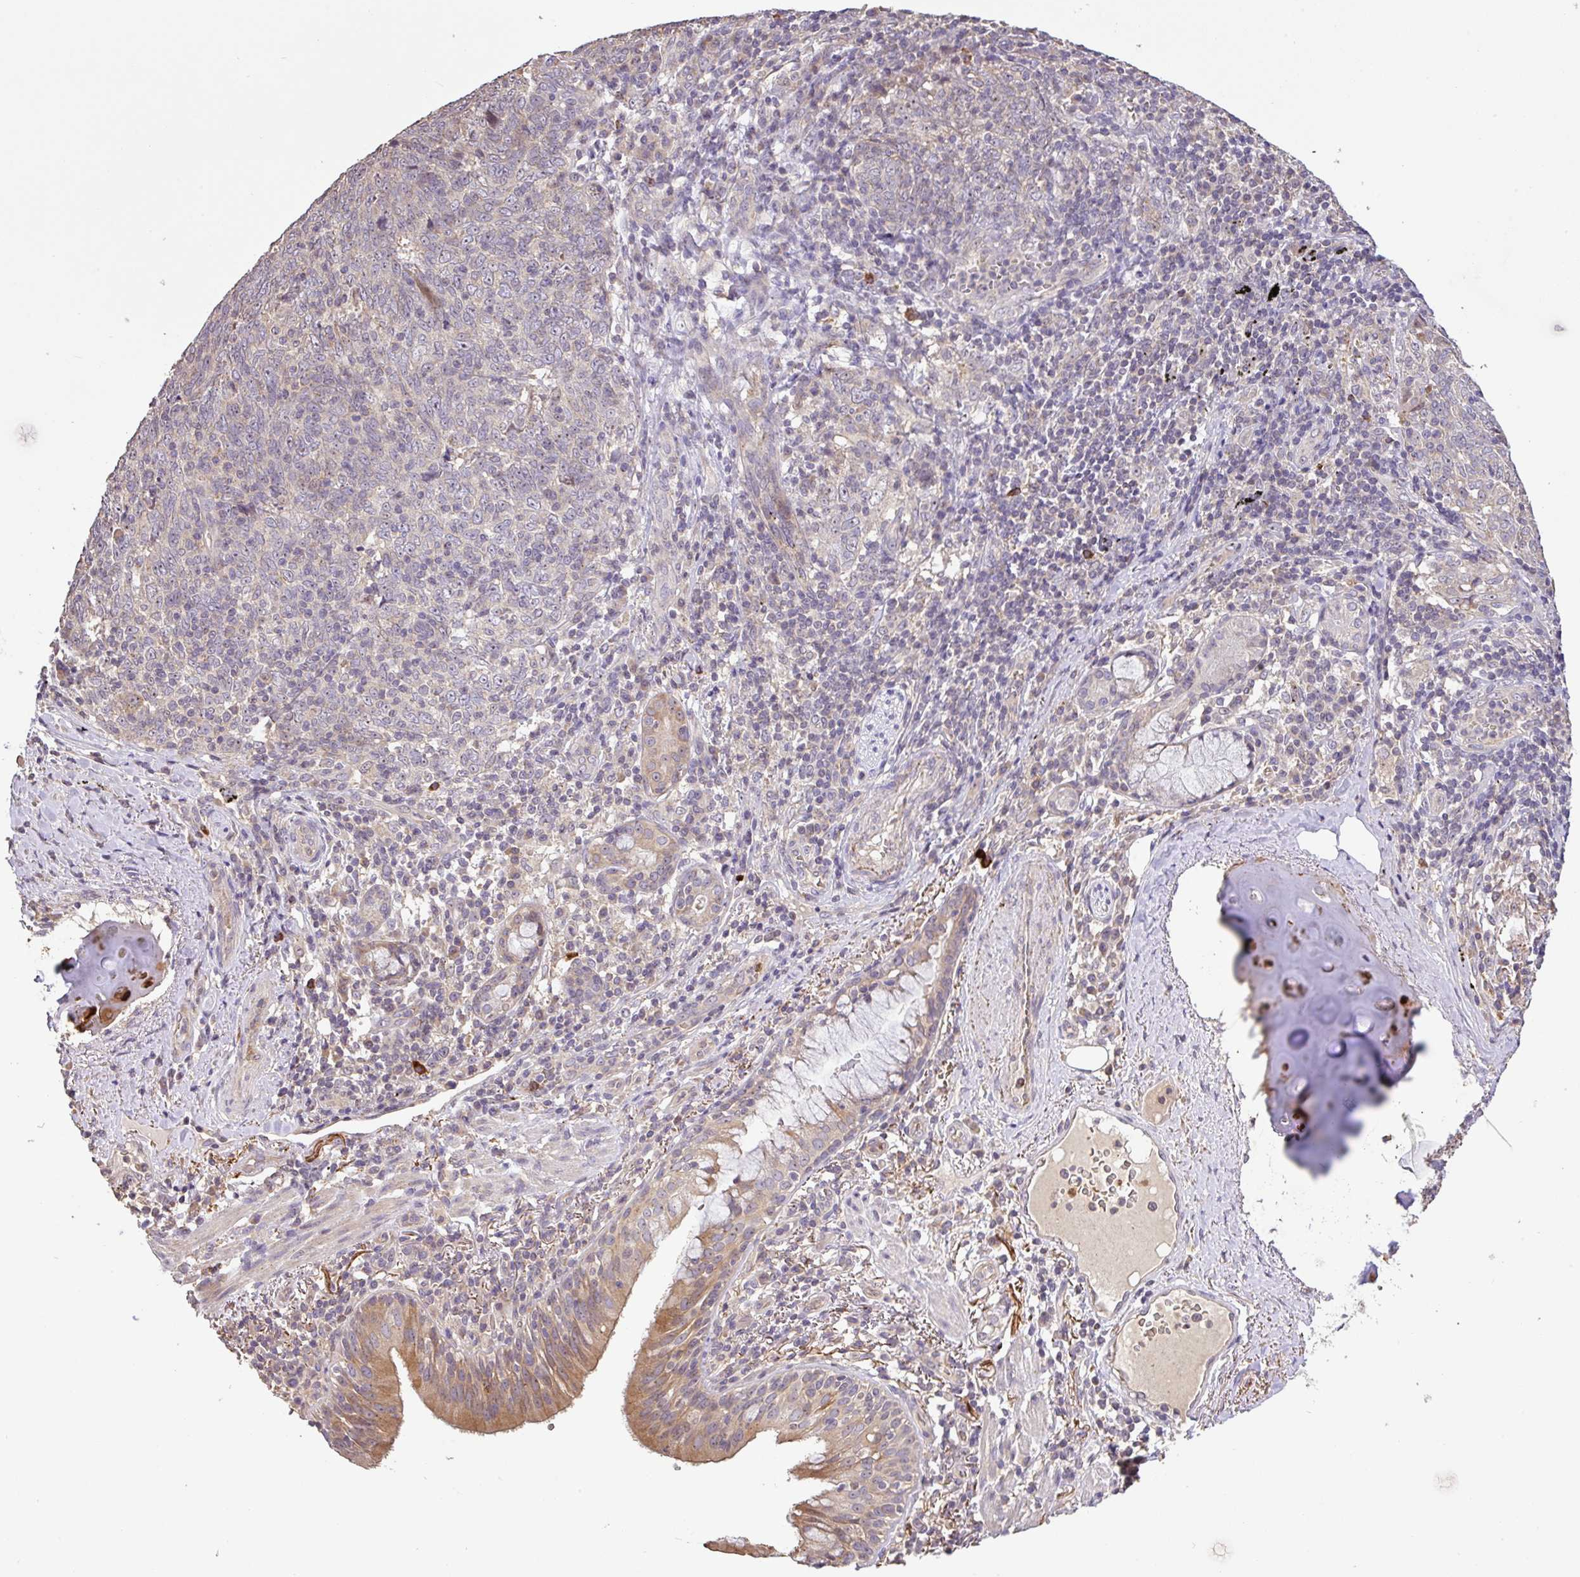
{"staining": {"intensity": "negative", "quantity": "none", "location": "none"}, "tissue": "lung cancer", "cell_type": "Tumor cells", "image_type": "cancer", "snomed": [{"axis": "morphology", "description": "Squamous cell carcinoma, NOS"}, {"axis": "topography", "description": "Lung"}], "caption": "This is an immunohistochemistry photomicrograph of lung cancer. There is no staining in tumor cells.", "gene": "C1QTNF9B", "patient": {"sex": "female", "age": 72}}